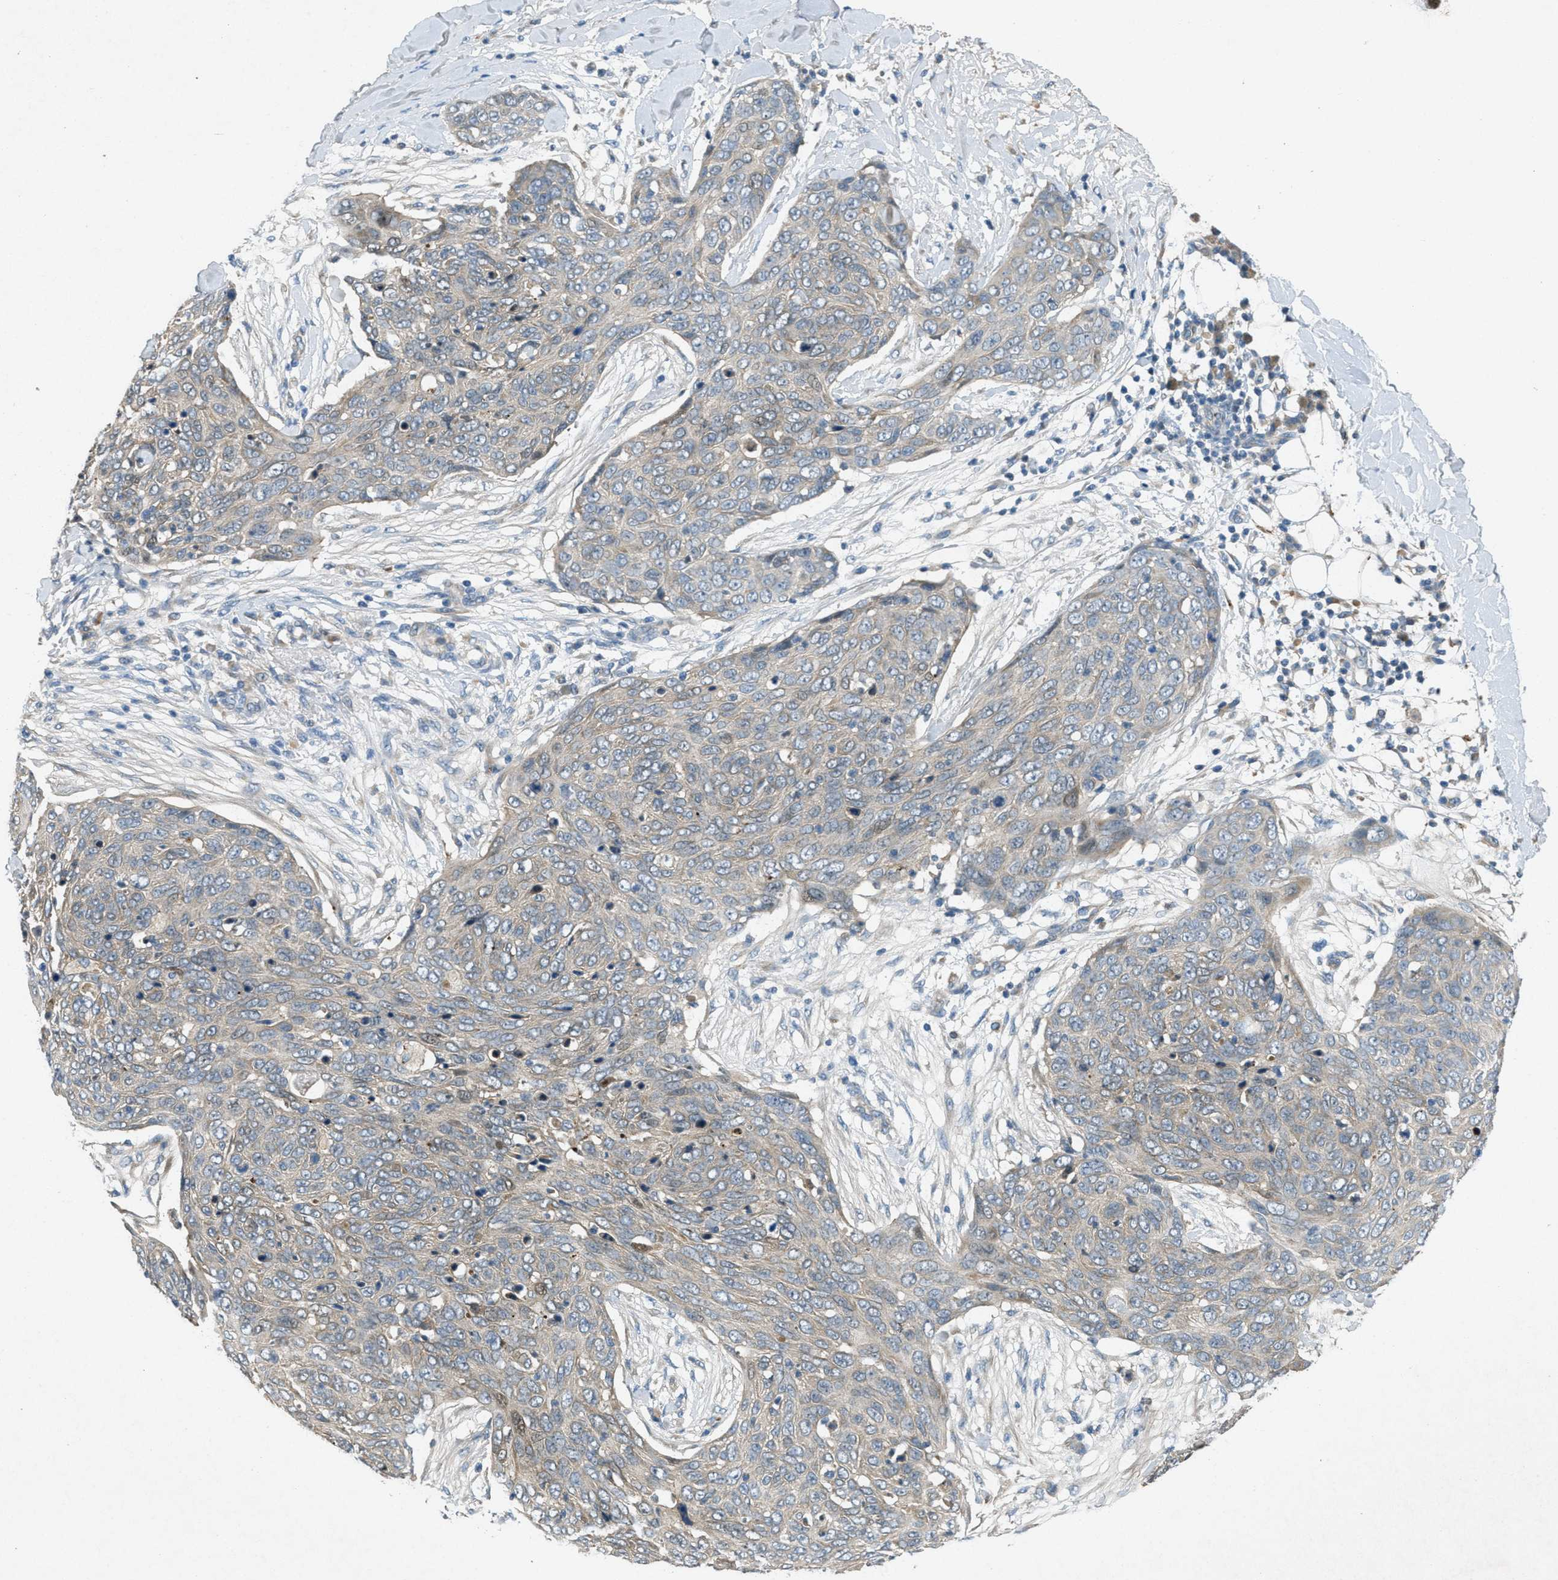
{"staining": {"intensity": "weak", "quantity": ">75%", "location": "cytoplasmic/membranous"}, "tissue": "skin cancer", "cell_type": "Tumor cells", "image_type": "cancer", "snomed": [{"axis": "morphology", "description": "Squamous cell carcinoma in situ, NOS"}, {"axis": "morphology", "description": "Squamous cell carcinoma, NOS"}, {"axis": "topography", "description": "Skin"}], "caption": "Skin squamous cell carcinoma stained for a protein exhibits weak cytoplasmic/membranous positivity in tumor cells.", "gene": "ADCY6", "patient": {"sex": "male", "age": 93}}